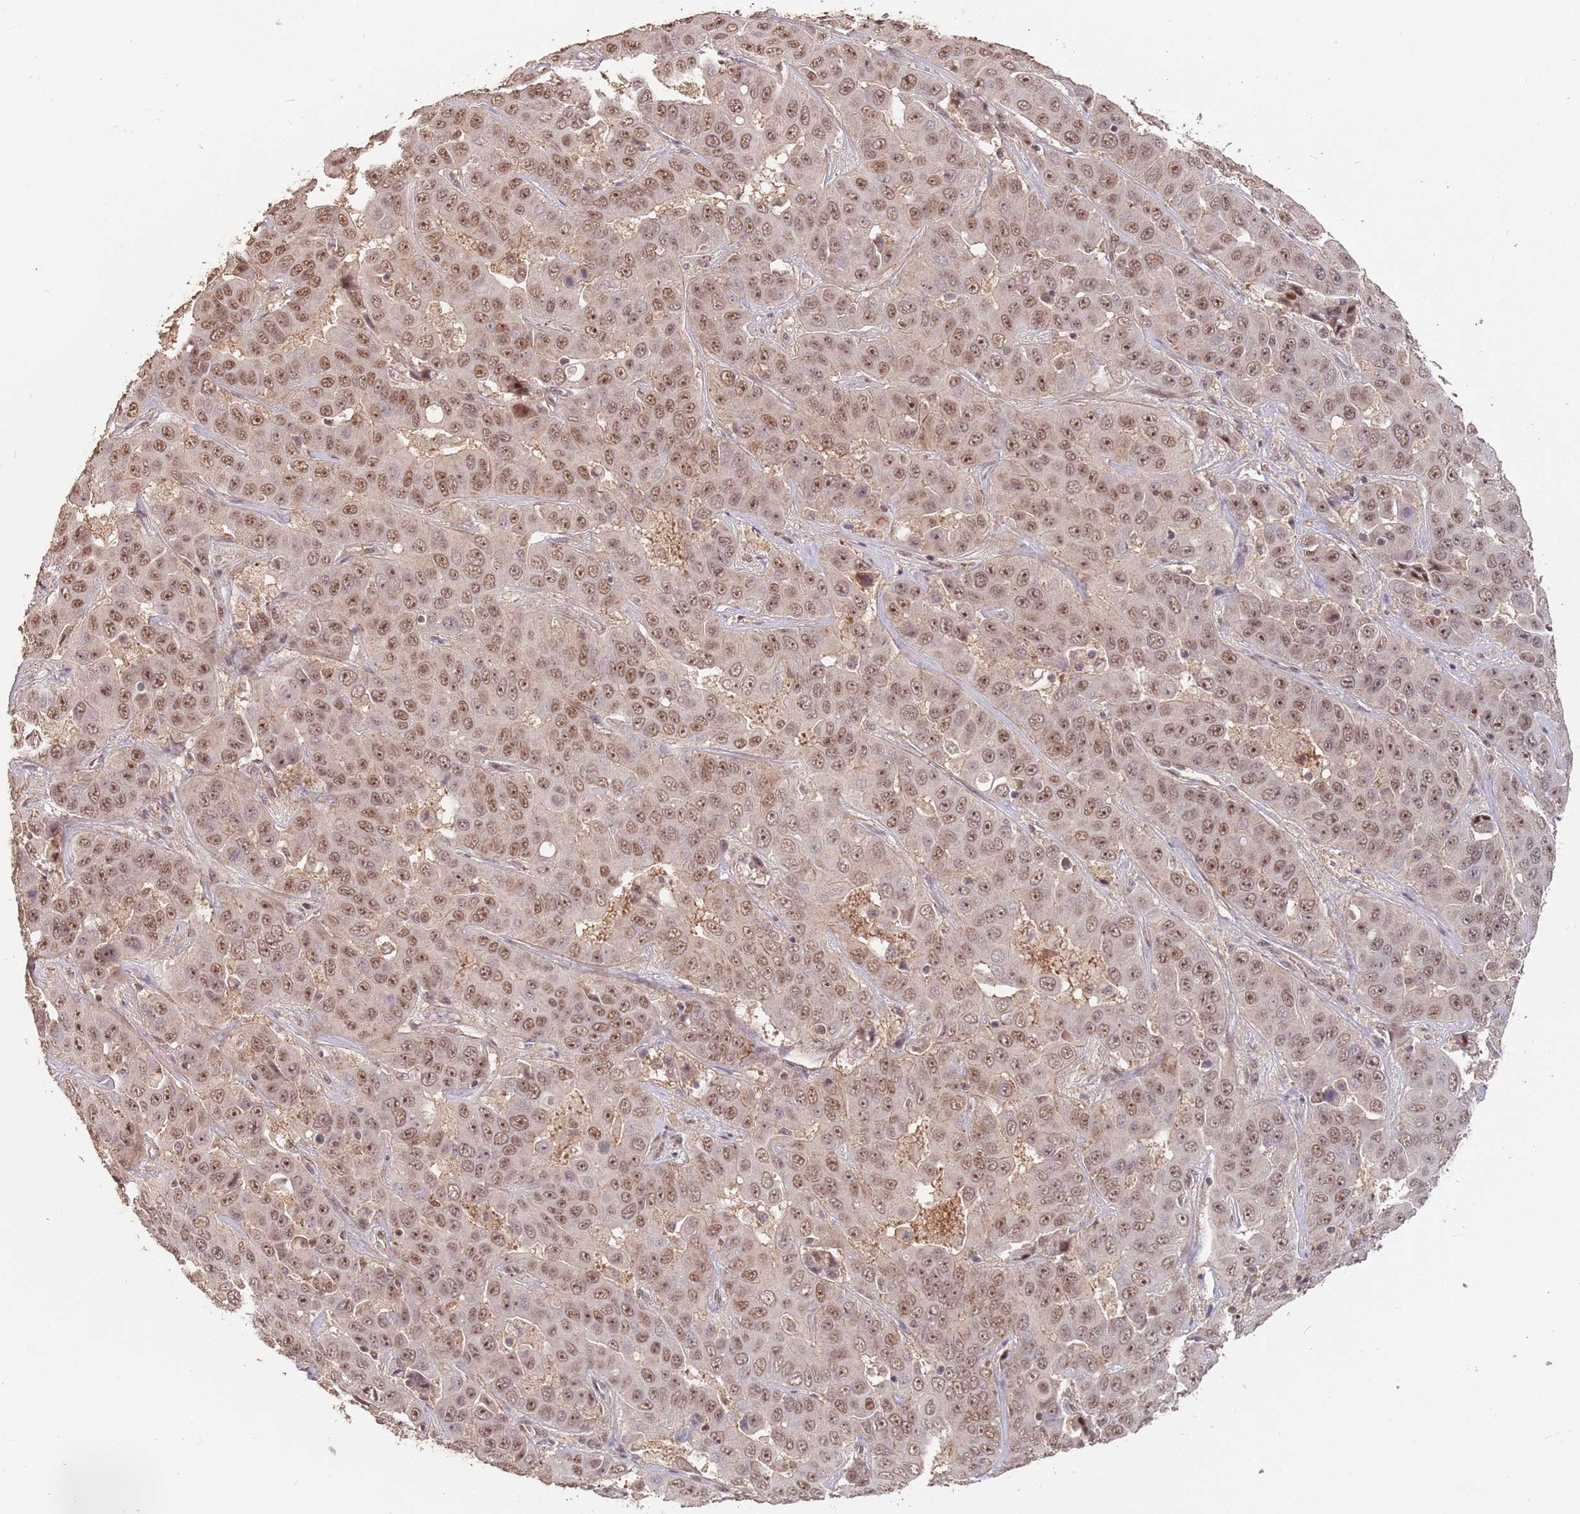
{"staining": {"intensity": "moderate", "quantity": ">75%", "location": "nuclear"}, "tissue": "liver cancer", "cell_type": "Tumor cells", "image_type": "cancer", "snomed": [{"axis": "morphology", "description": "Cholangiocarcinoma"}, {"axis": "topography", "description": "Liver"}], "caption": "Immunohistochemical staining of liver cancer displays medium levels of moderate nuclear protein staining in approximately >75% of tumor cells.", "gene": "RFXANK", "patient": {"sex": "female", "age": 52}}